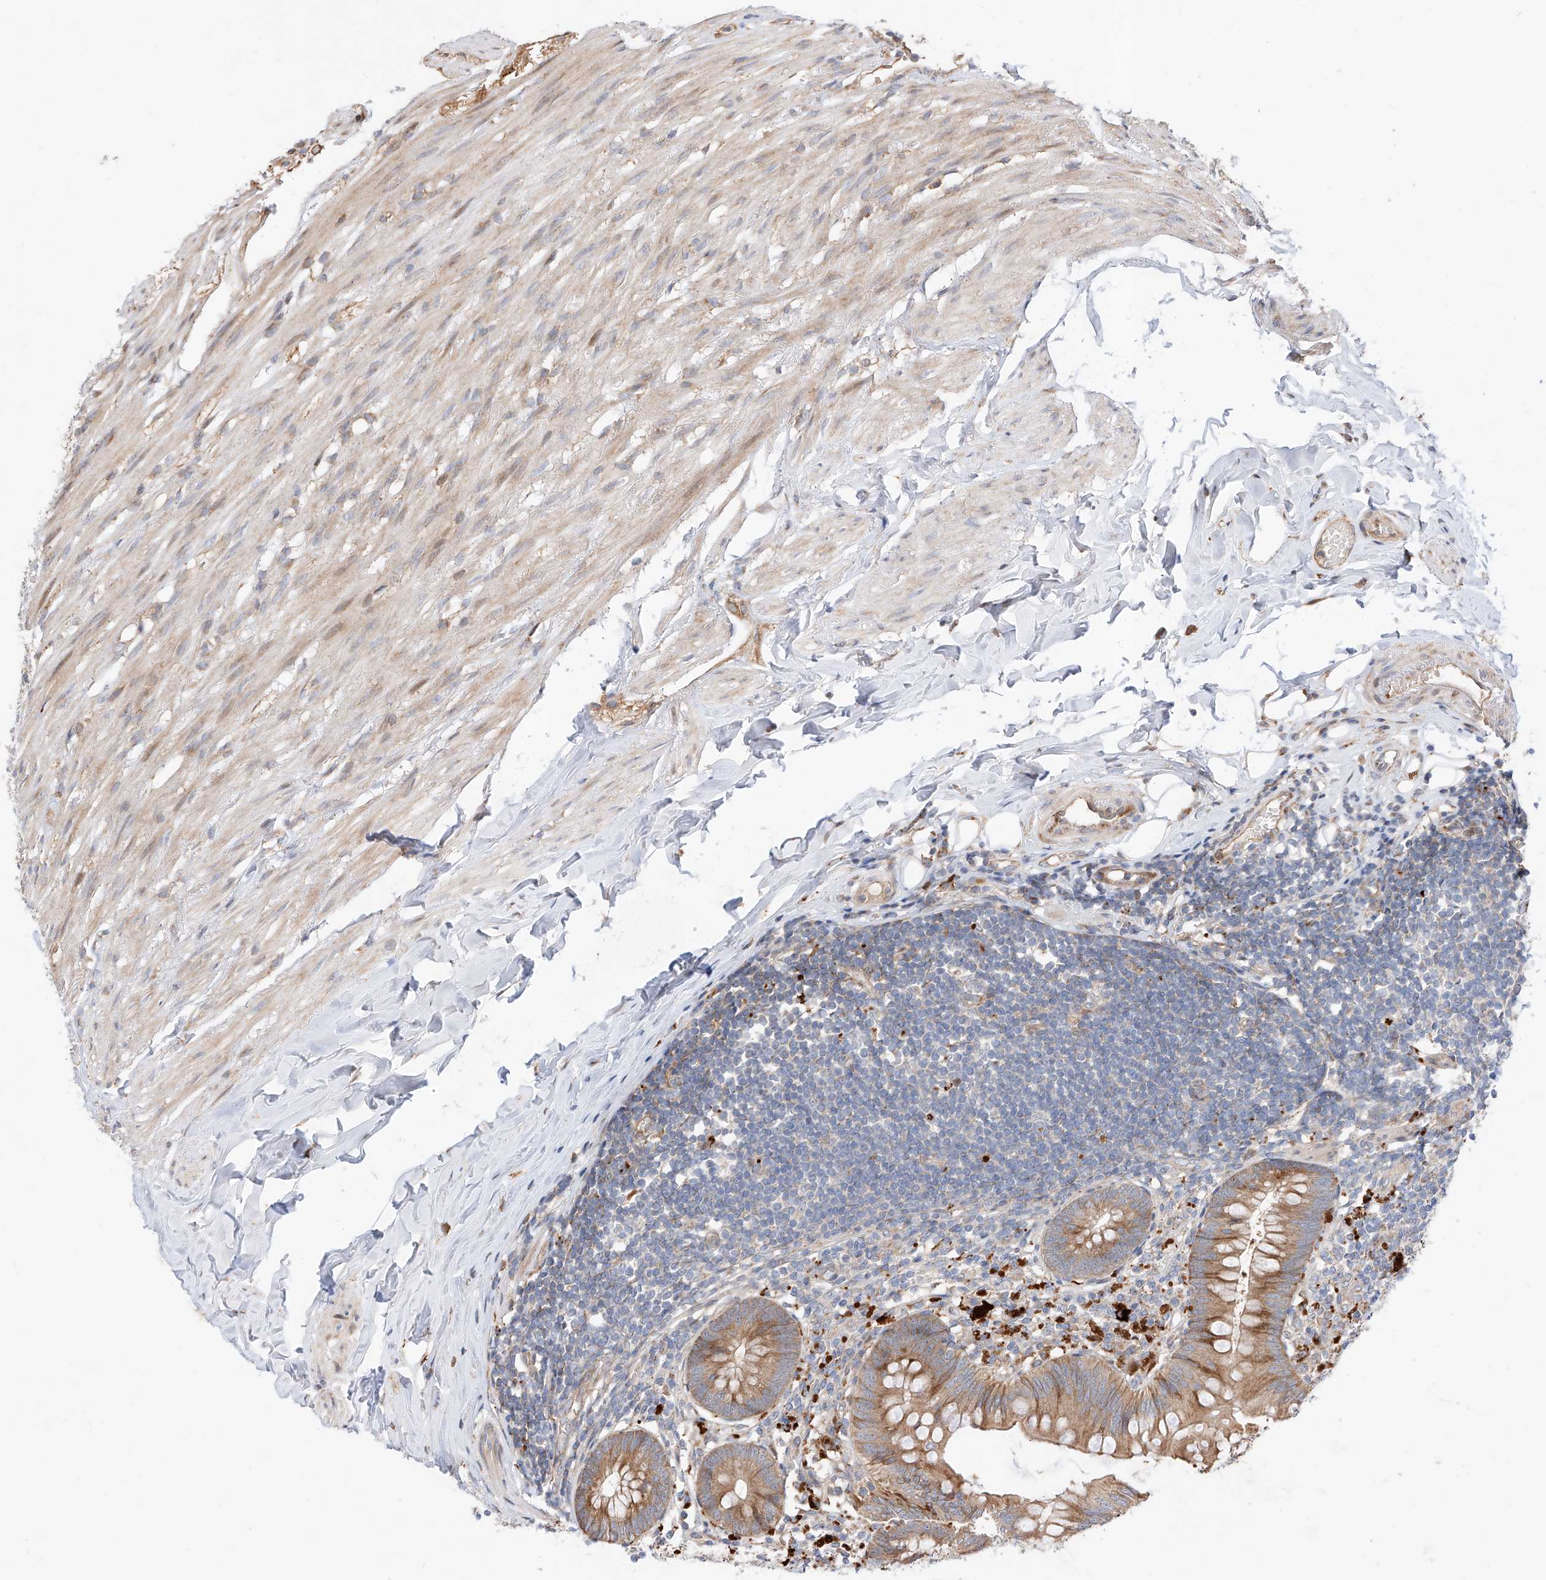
{"staining": {"intensity": "moderate", "quantity": ">75%", "location": "cytoplasmic/membranous"}, "tissue": "appendix", "cell_type": "Glandular cells", "image_type": "normal", "snomed": [{"axis": "morphology", "description": "Normal tissue, NOS"}, {"axis": "topography", "description": "Appendix"}], "caption": "Immunohistochemical staining of benign human appendix demonstrates >75% levels of moderate cytoplasmic/membranous protein staining in about >75% of glandular cells.", "gene": "DIRAS3", "patient": {"sex": "female", "age": 62}}